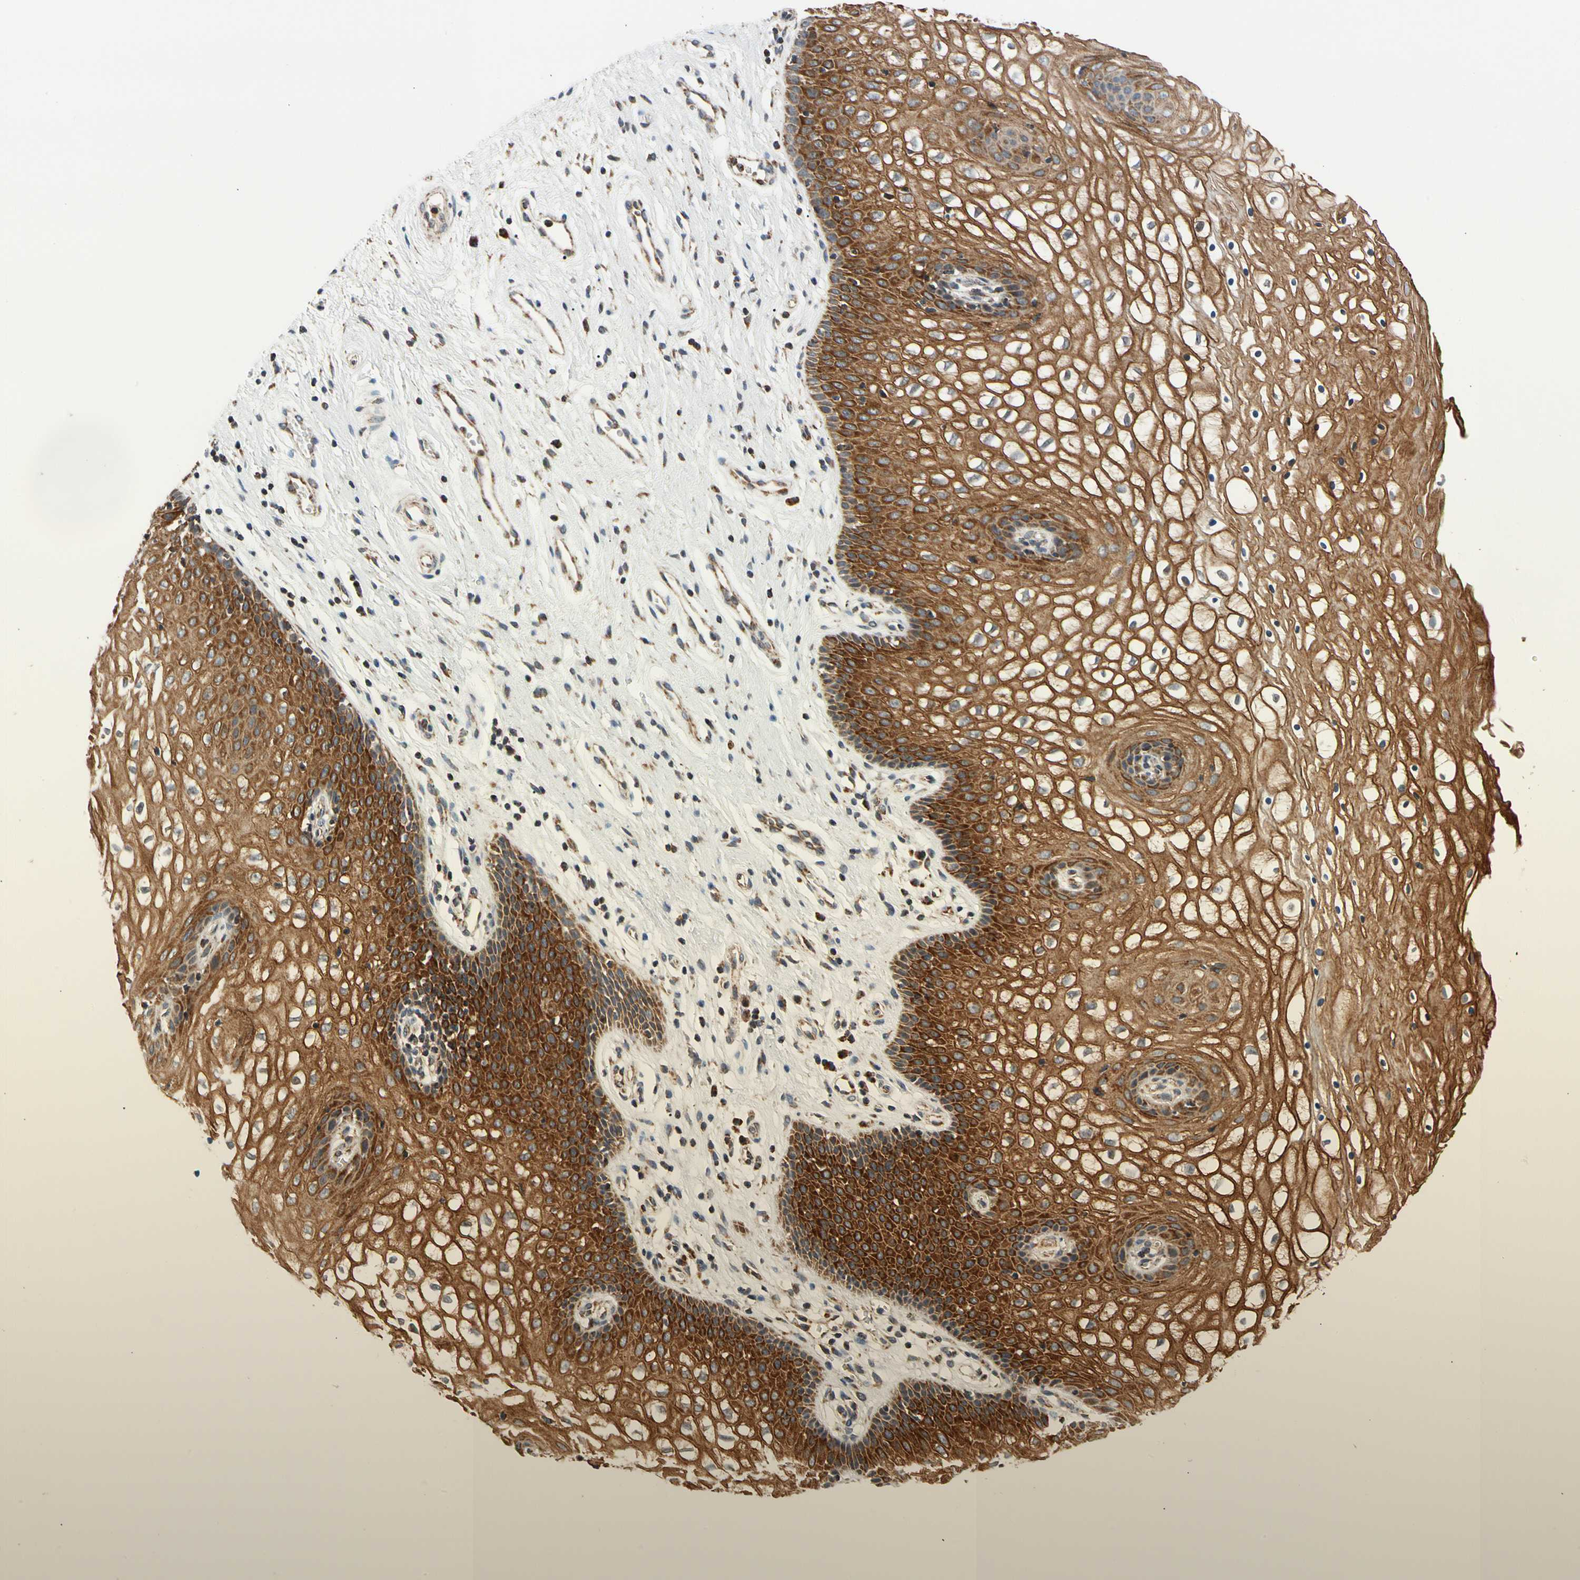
{"staining": {"intensity": "moderate", "quantity": ">75%", "location": "cytoplasmic/membranous"}, "tissue": "vagina", "cell_type": "Squamous epithelial cells", "image_type": "normal", "snomed": [{"axis": "morphology", "description": "Normal tissue, NOS"}, {"axis": "topography", "description": "Vagina"}], "caption": "Vagina stained for a protein demonstrates moderate cytoplasmic/membranous positivity in squamous epithelial cells.", "gene": "KHDC4", "patient": {"sex": "female", "age": 34}}